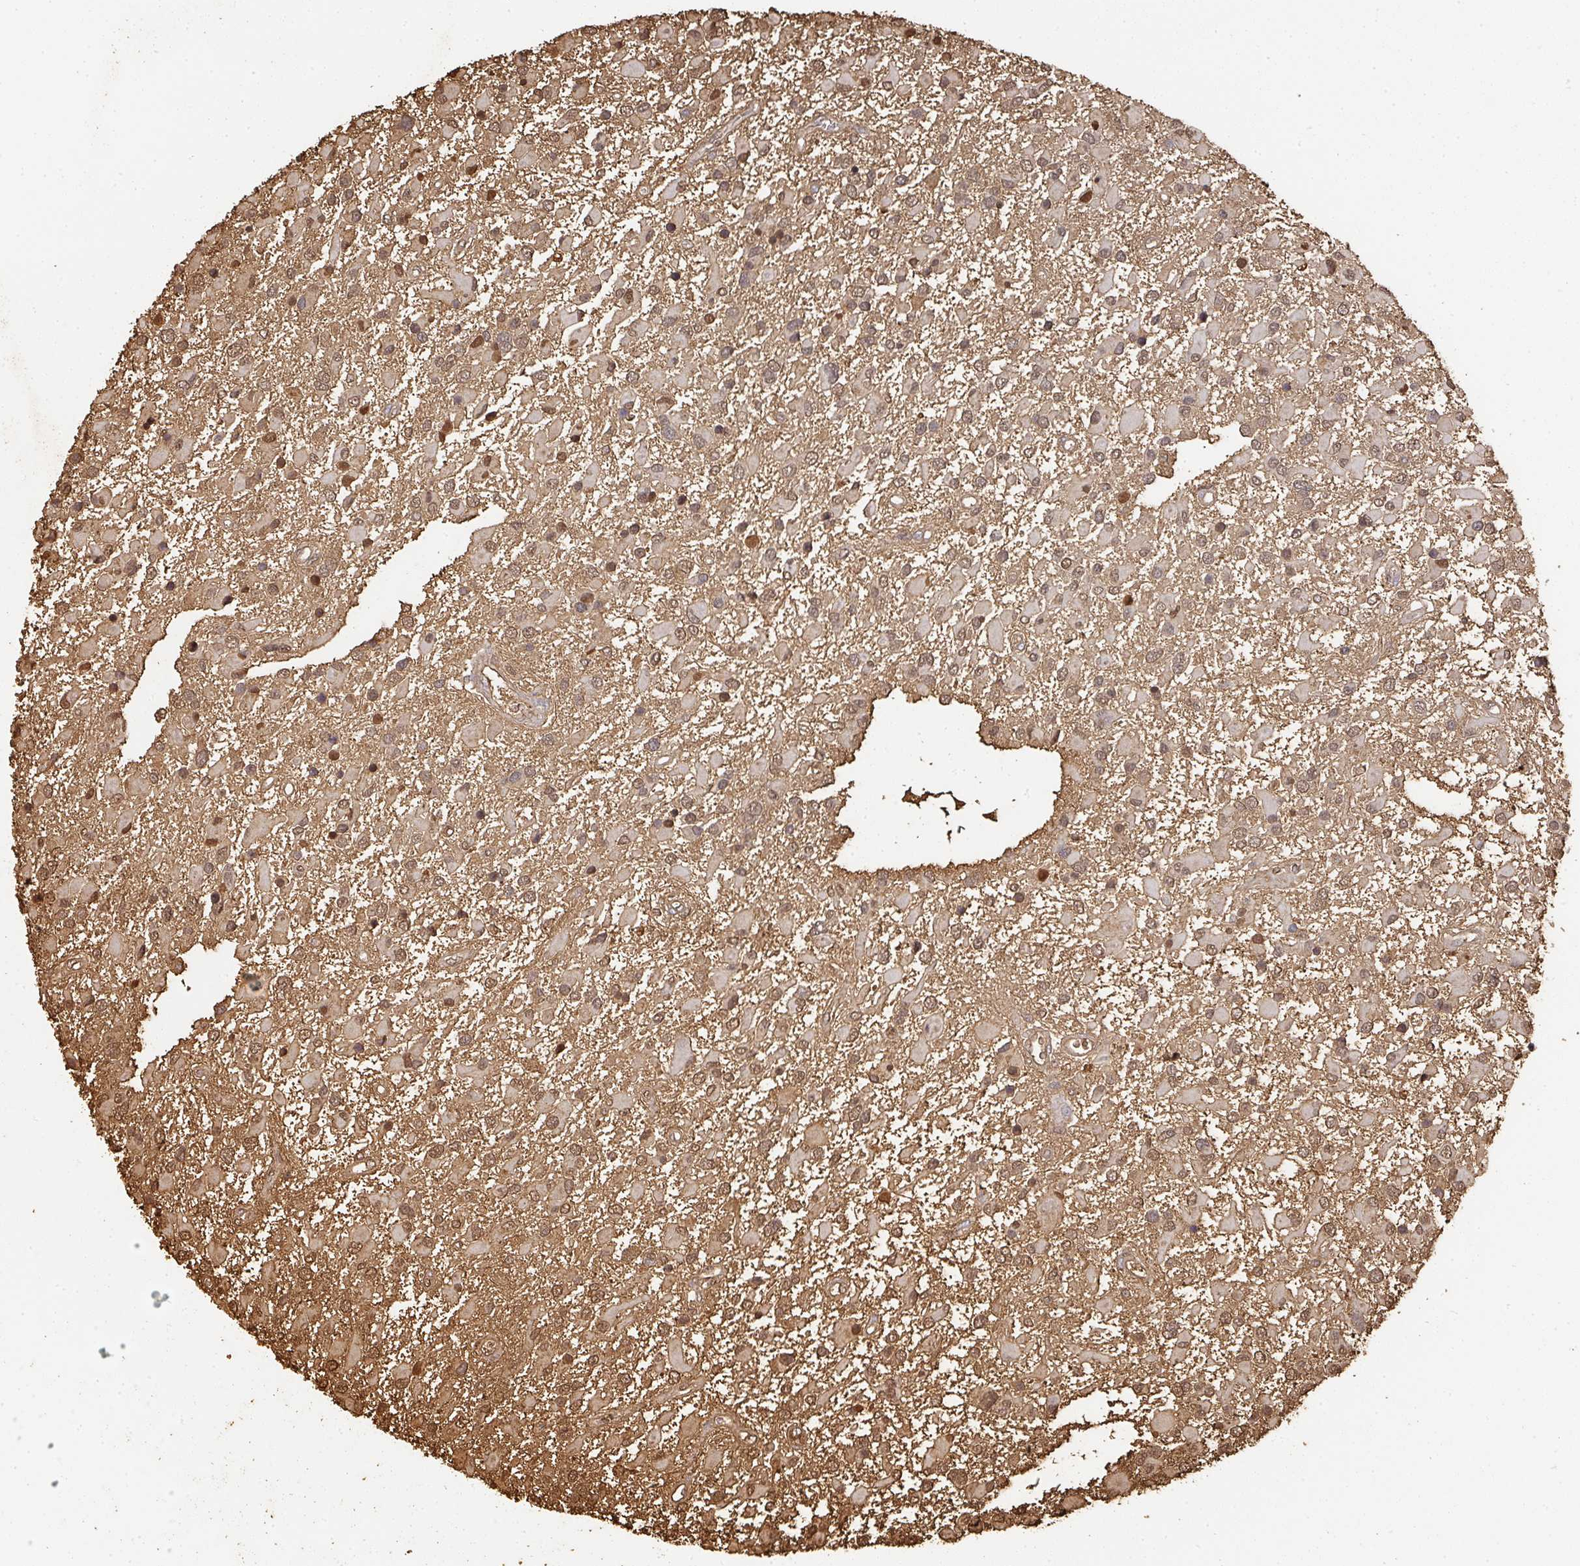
{"staining": {"intensity": "moderate", "quantity": "25%-75%", "location": "nuclear"}, "tissue": "glioma", "cell_type": "Tumor cells", "image_type": "cancer", "snomed": [{"axis": "morphology", "description": "Glioma, malignant, High grade"}, {"axis": "topography", "description": "Brain"}], "caption": "Glioma tissue shows moderate nuclear positivity in approximately 25%-75% of tumor cells", "gene": "ALB", "patient": {"sex": "male", "age": 53}}